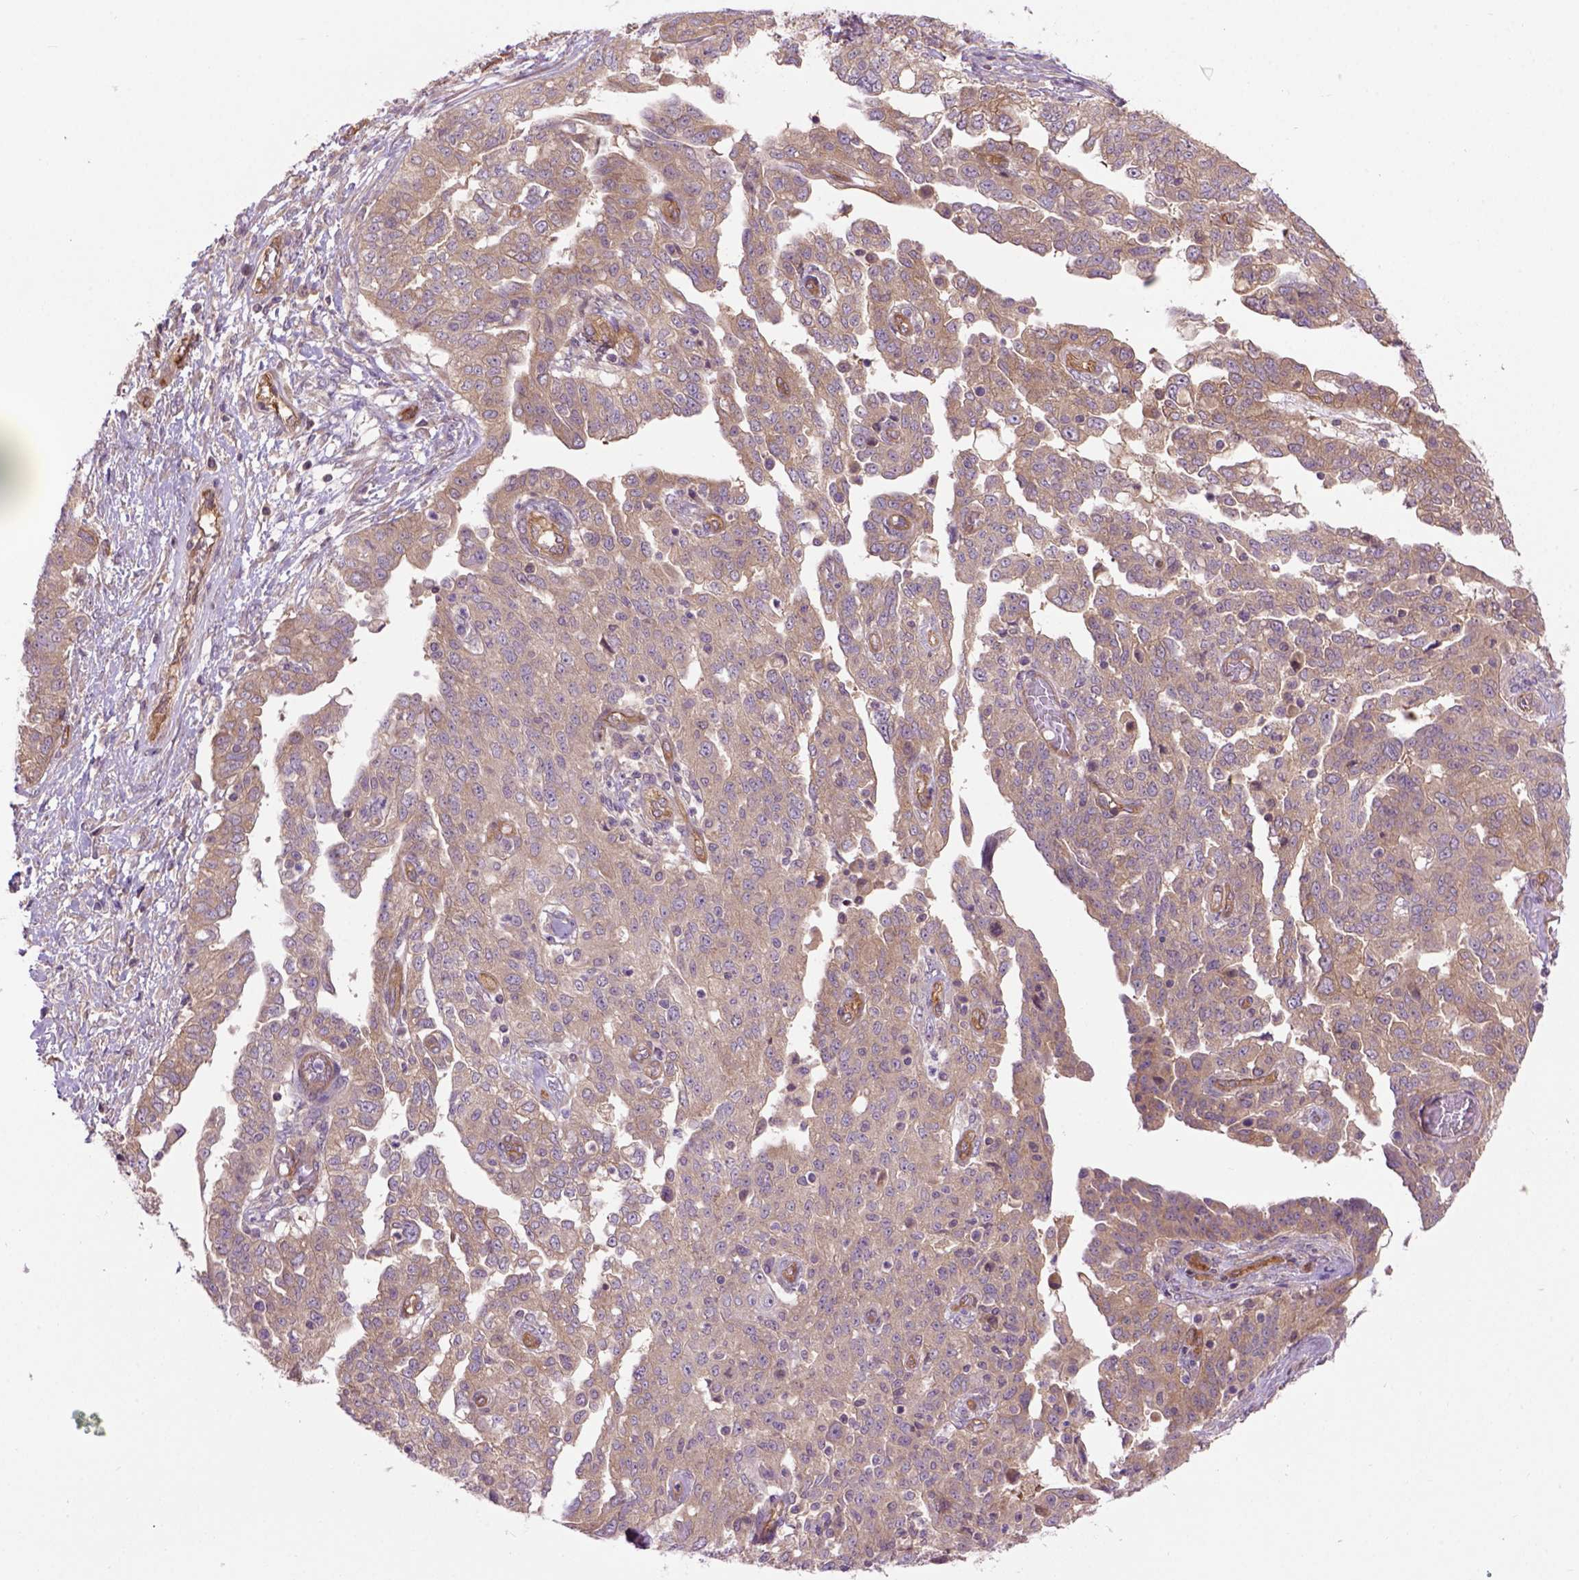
{"staining": {"intensity": "moderate", "quantity": ">75%", "location": "cytoplasmic/membranous"}, "tissue": "ovarian cancer", "cell_type": "Tumor cells", "image_type": "cancer", "snomed": [{"axis": "morphology", "description": "Cystadenocarcinoma, serous, NOS"}, {"axis": "topography", "description": "Ovary"}], "caption": "Immunohistochemical staining of serous cystadenocarcinoma (ovarian) displays medium levels of moderate cytoplasmic/membranous protein expression in approximately >75% of tumor cells. (Stains: DAB (3,3'-diaminobenzidine) in brown, nuclei in blue, Microscopy: brightfield microscopy at high magnification).", "gene": "CASKIN2", "patient": {"sex": "female", "age": 67}}